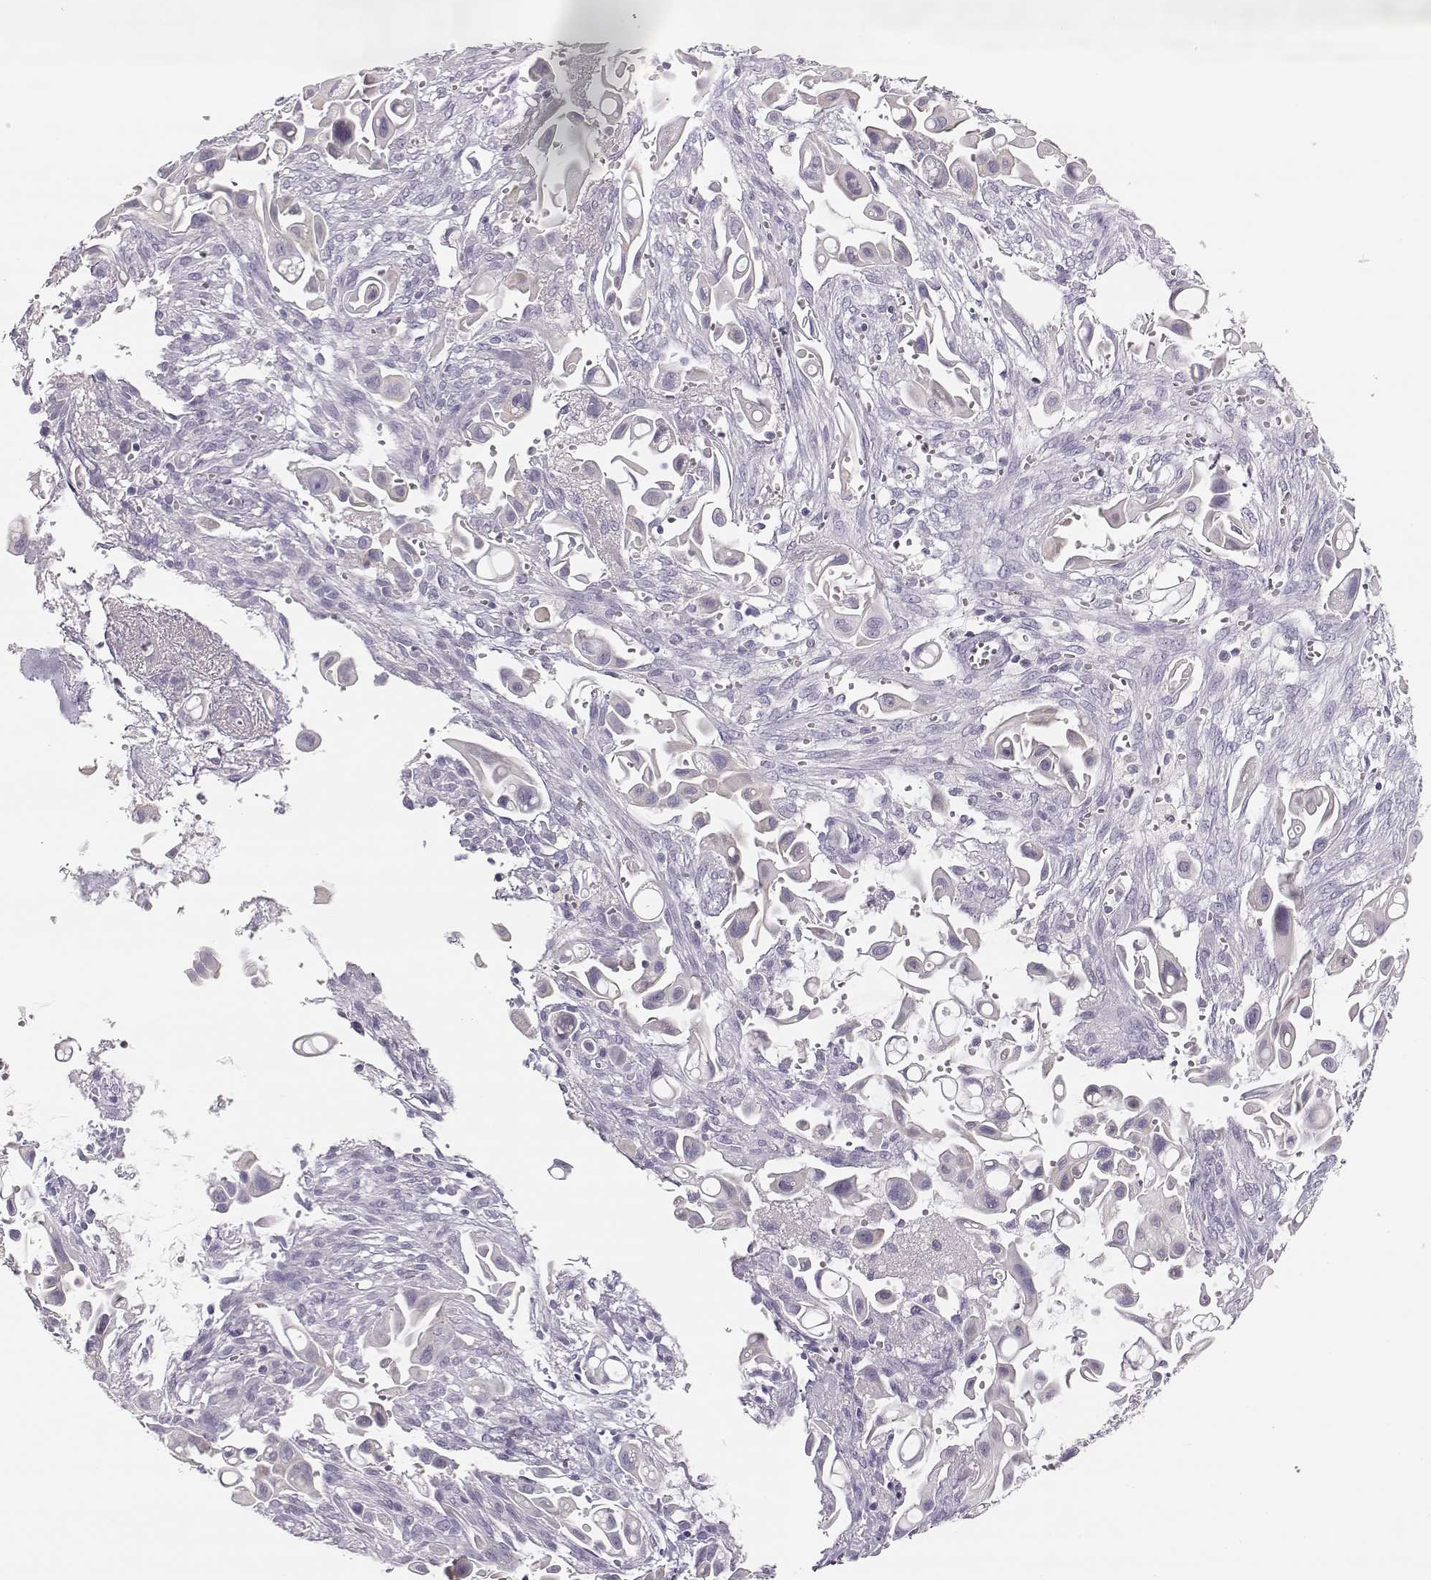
{"staining": {"intensity": "negative", "quantity": "none", "location": "none"}, "tissue": "pancreatic cancer", "cell_type": "Tumor cells", "image_type": "cancer", "snomed": [{"axis": "morphology", "description": "Adenocarcinoma, NOS"}, {"axis": "topography", "description": "Pancreas"}], "caption": "Immunohistochemical staining of human adenocarcinoma (pancreatic) reveals no significant expression in tumor cells.", "gene": "LEPR", "patient": {"sex": "male", "age": 50}}